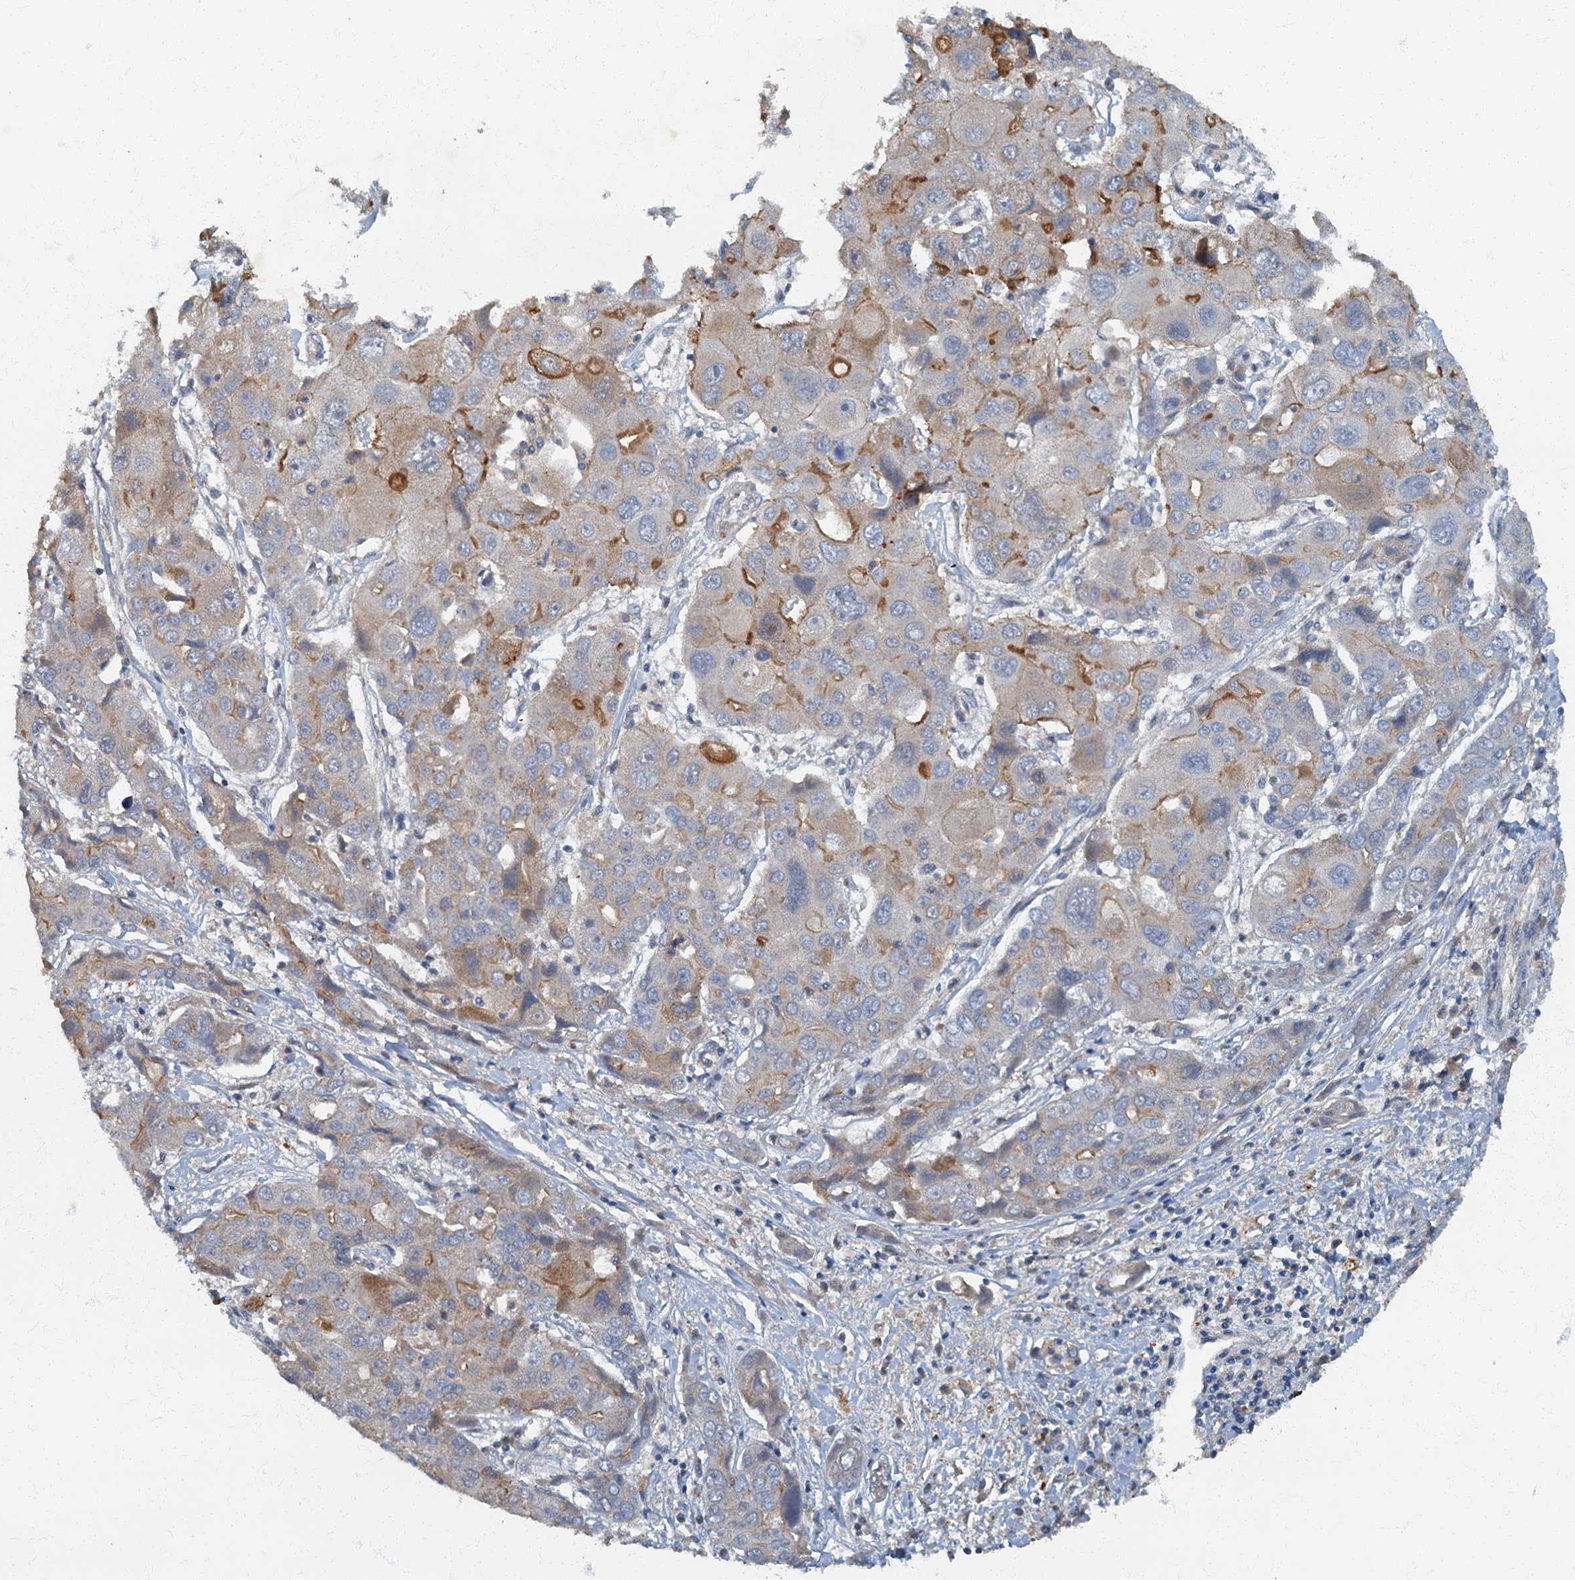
{"staining": {"intensity": "moderate", "quantity": "<25%", "location": "cytoplasmic/membranous"}, "tissue": "liver cancer", "cell_type": "Tumor cells", "image_type": "cancer", "snomed": [{"axis": "morphology", "description": "Cholangiocarcinoma"}, {"axis": "topography", "description": "Liver"}], "caption": "Immunohistochemistry (IHC) photomicrograph of neoplastic tissue: liver cancer (cholangiocarcinoma) stained using IHC displays low levels of moderate protein expression localized specifically in the cytoplasmic/membranous of tumor cells, appearing as a cytoplasmic/membranous brown color.", "gene": "ARL11", "patient": {"sex": "male", "age": 67}}